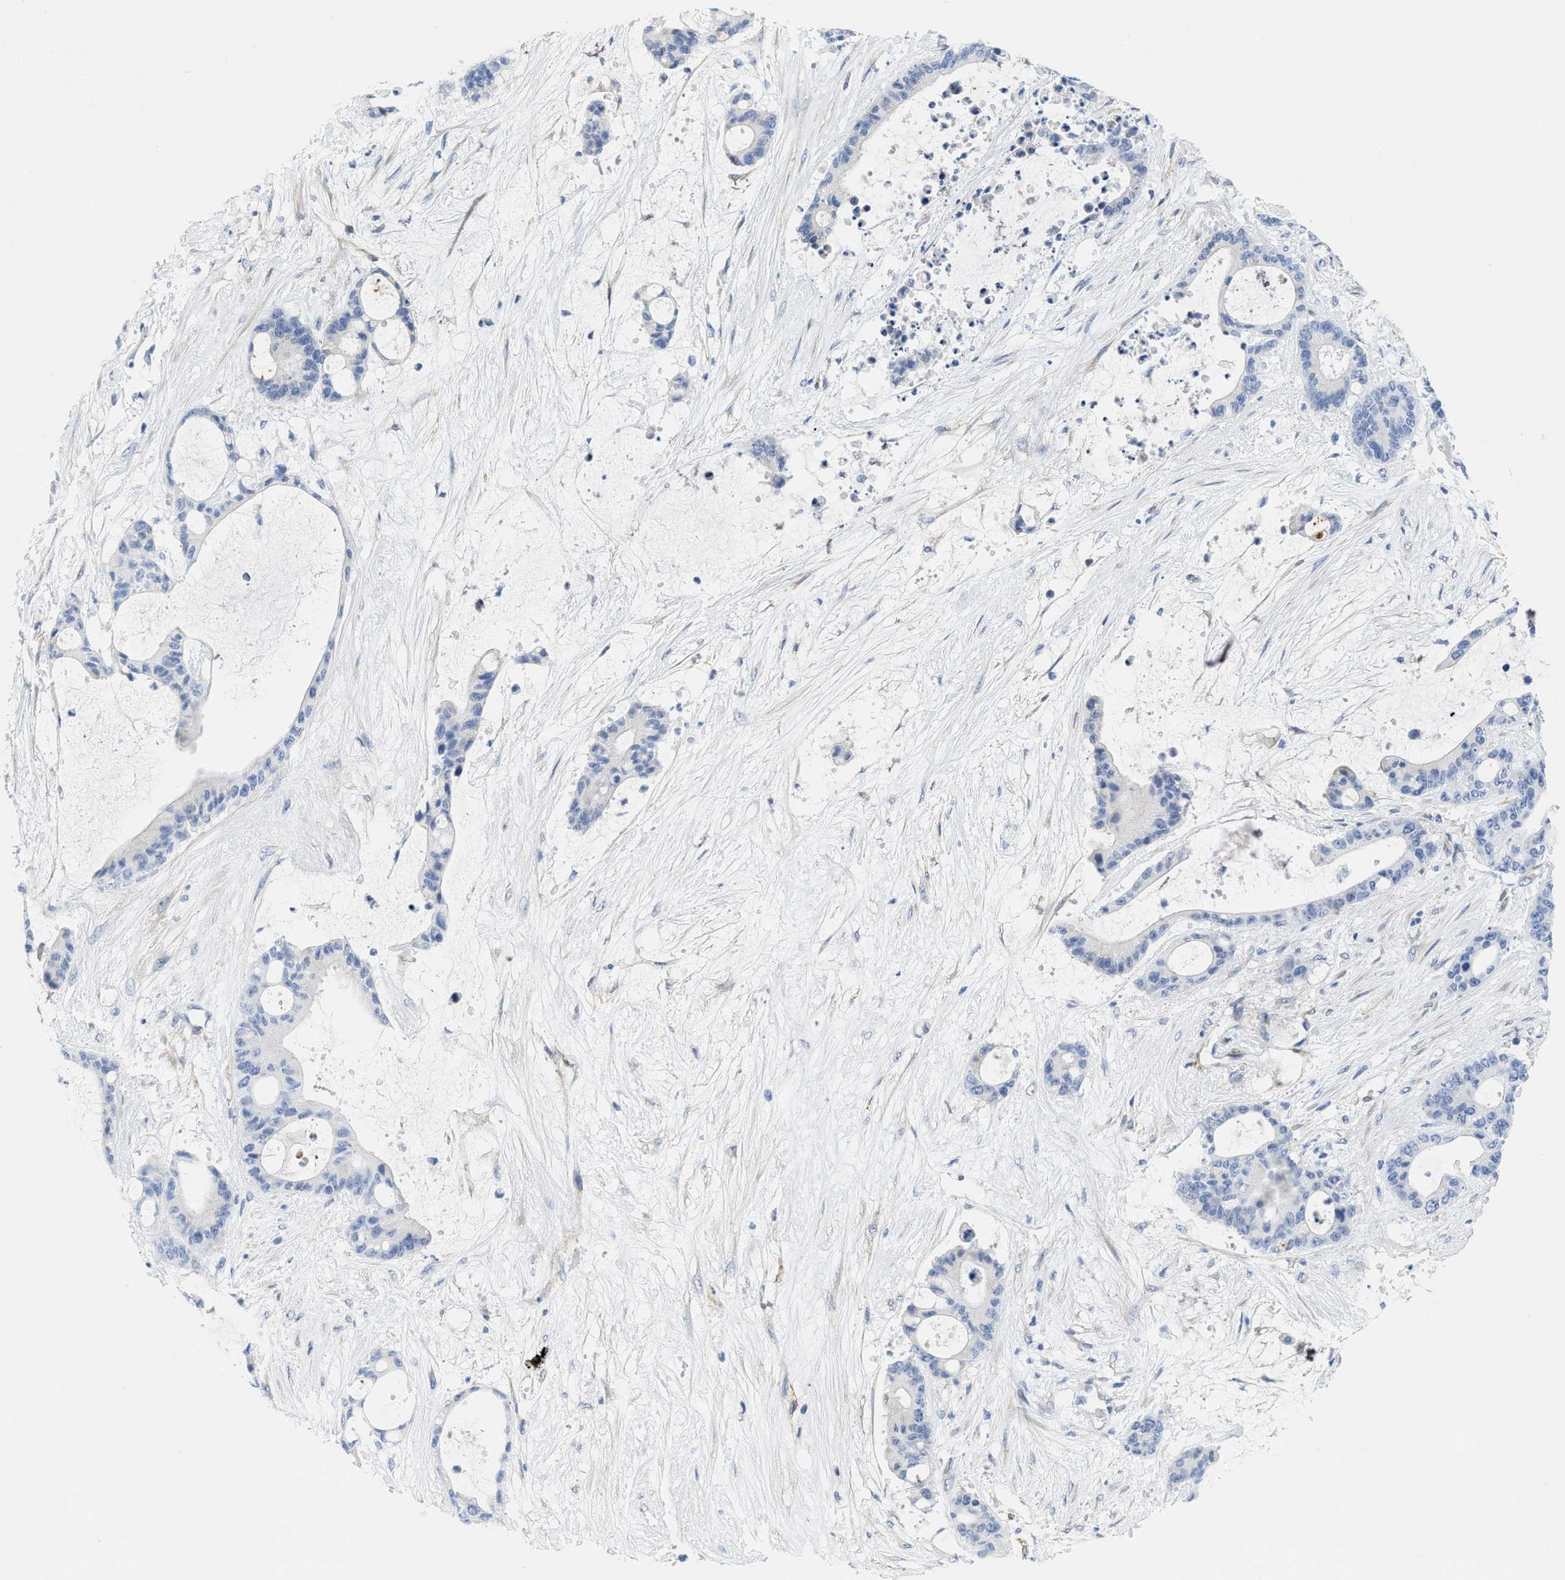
{"staining": {"intensity": "negative", "quantity": "none", "location": "none"}, "tissue": "liver cancer", "cell_type": "Tumor cells", "image_type": "cancer", "snomed": [{"axis": "morphology", "description": "Cholangiocarcinoma"}, {"axis": "topography", "description": "Liver"}], "caption": "There is no significant staining in tumor cells of liver cholangiocarcinoma.", "gene": "TUB", "patient": {"sex": "female", "age": 73}}